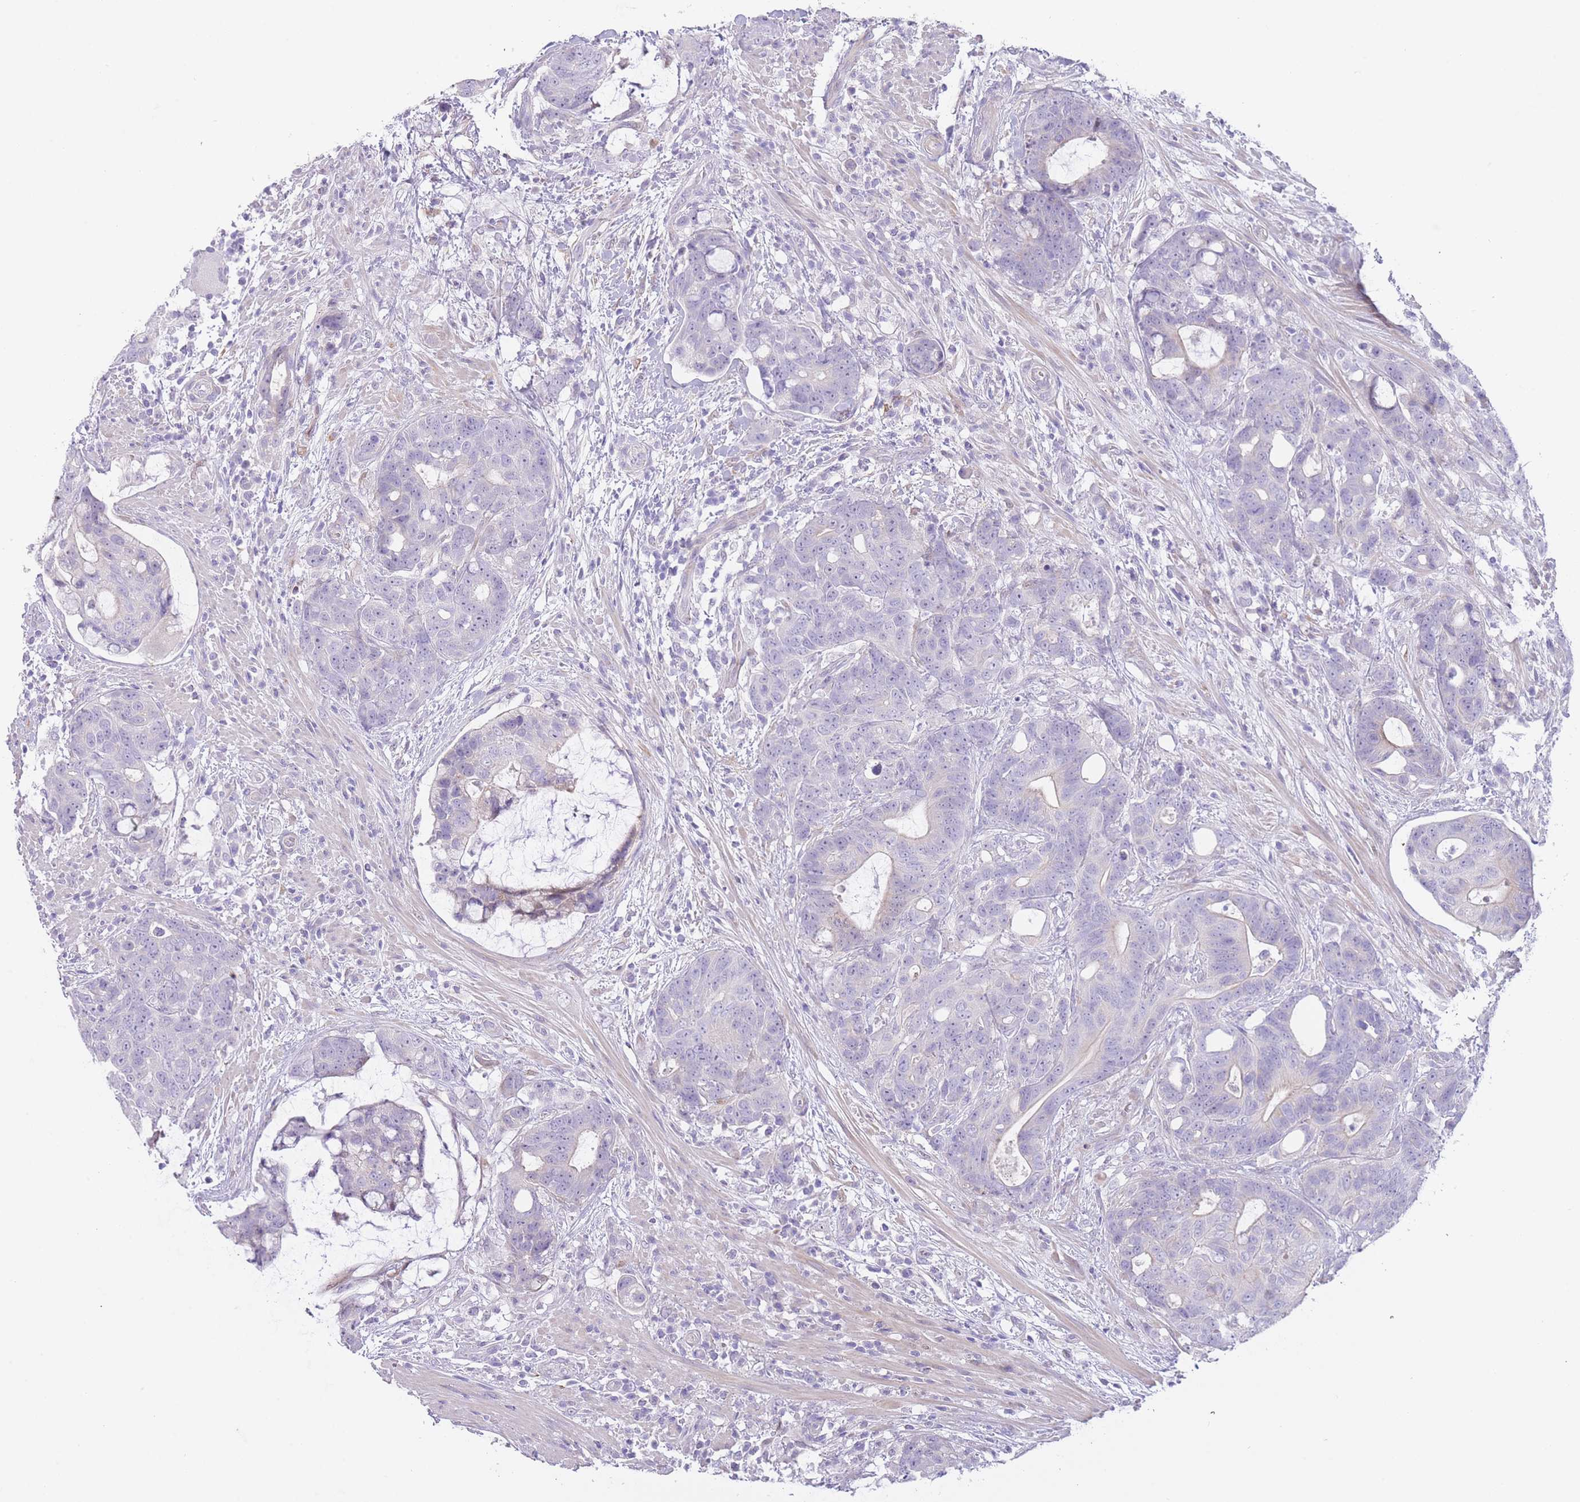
{"staining": {"intensity": "negative", "quantity": "none", "location": "none"}, "tissue": "colorectal cancer", "cell_type": "Tumor cells", "image_type": "cancer", "snomed": [{"axis": "morphology", "description": "Adenocarcinoma, NOS"}, {"axis": "topography", "description": "Colon"}], "caption": "Colorectal cancer (adenocarcinoma) was stained to show a protein in brown. There is no significant expression in tumor cells.", "gene": "IMPG1", "patient": {"sex": "female", "age": 82}}